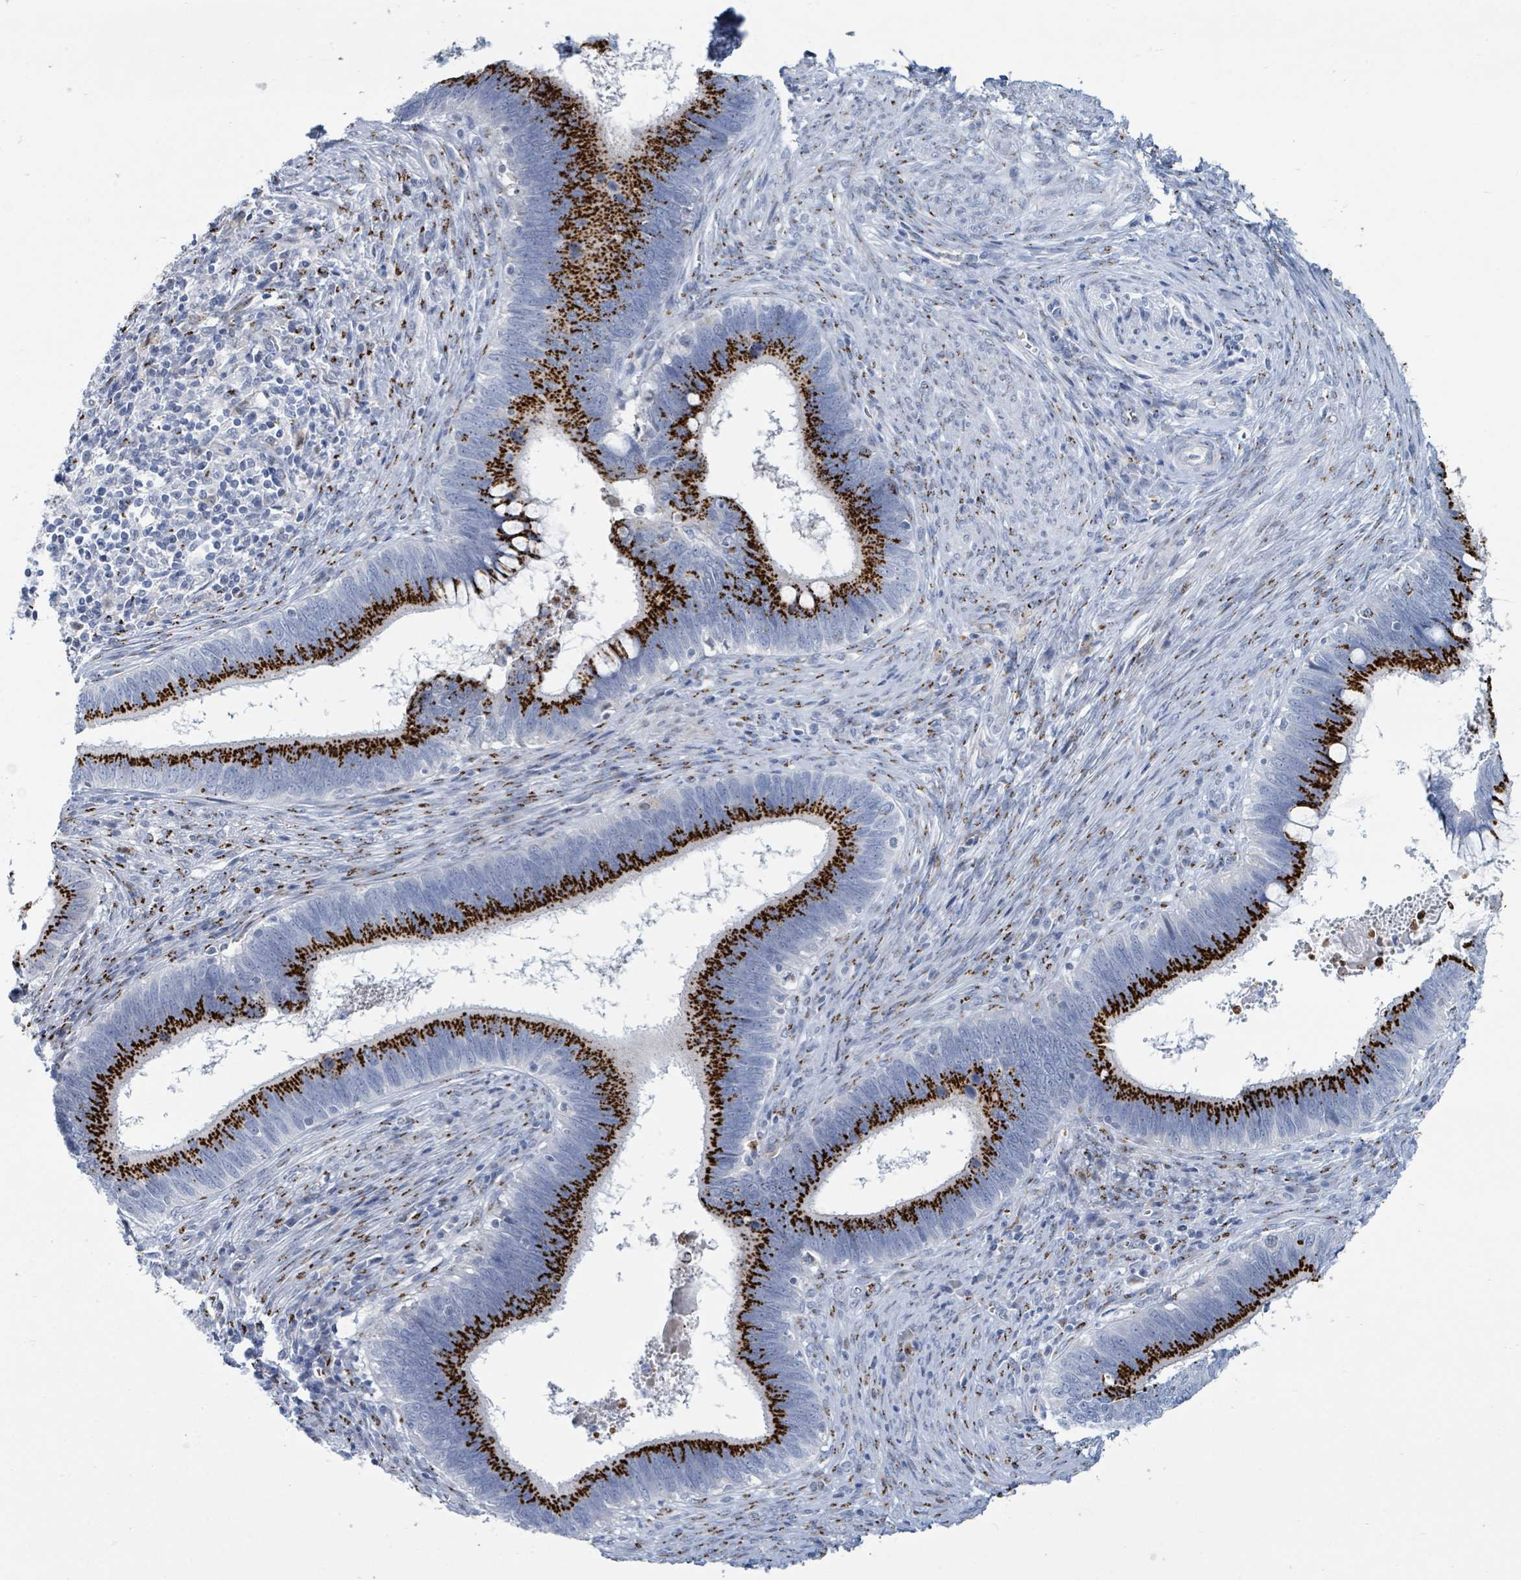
{"staining": {"intensity": "strong", "quantity": "25%-75%", "location": "cytoplasmic/membranous"}, "tissue": "cervical cancer", "cell_type": "Tumor cells", "image_type": "cancer", "snomed": [{"axis": "morphology", "description": "Adenocarcinoma, NOS"}, {"axis": "topography", "description": "Cervix"}], "caption": "A brown stain labels strong cytoplasmic/membranous staining of a protein in human cervical adenocarcinoma tumor cells. (Stains: DAB (3,3'-diaminobenzidine) in brown, nuclei in blue, Microscopy: brightfield microscopy at high magnification).", "gene": "DCAF5", "patient": {"sex": "female", "age": 42}}